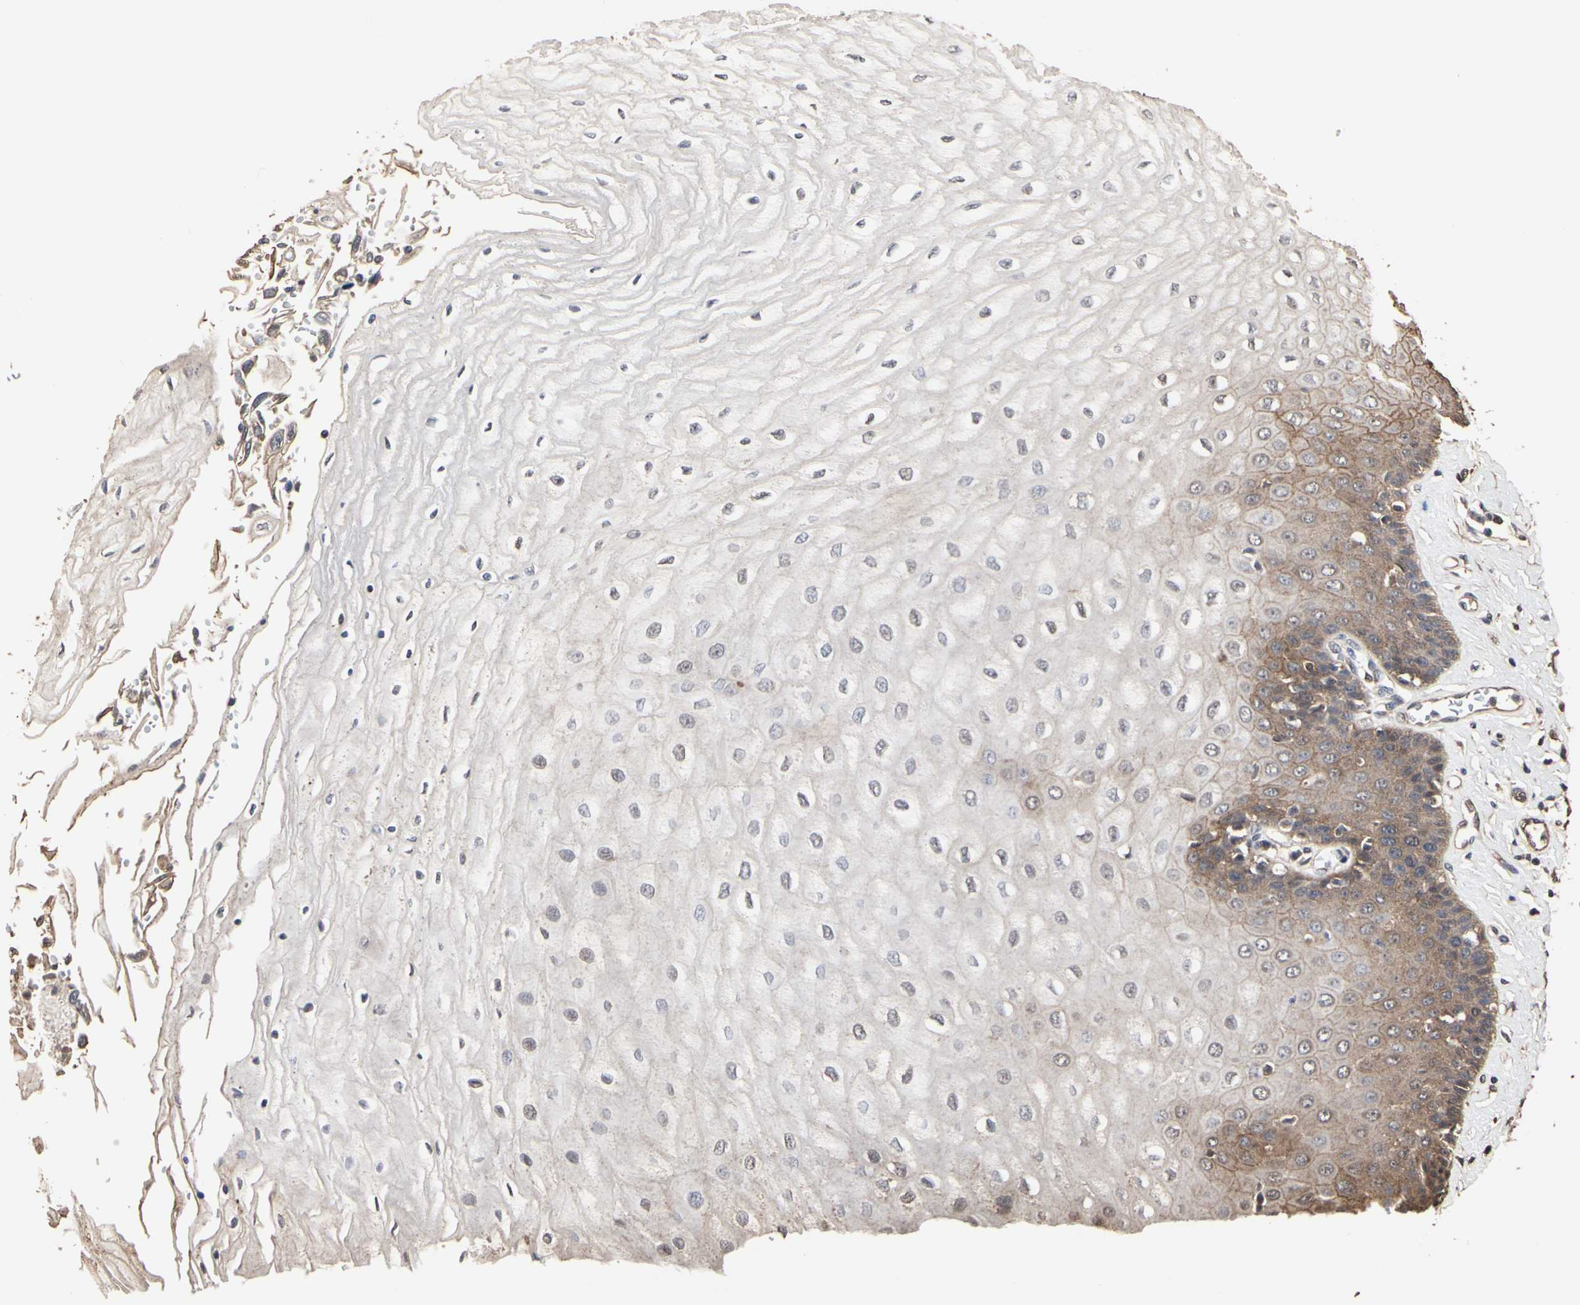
{"staining": {"intensity": "strong", "quantity": "<25%", "location": "cytoplasmic/membranous"}, "tissue": "esophagus", "cell_type": "Squamous epithelial cells", "image_type": "normal", "snomed": [{"axis": "morphology", "description": "Normal tissue, NOS"}, {"axis": "topography", "description": "Esophagus"}], "caption": "Normal esophagus reveals strong cytoplasmic/membranous staining in approximately <25% of squamous epithelial cells, visualized by immunohistochemistry. Nuclei are stained in blue.", "gene": "TAOK1", "patient": {"sex": "male", "age": 65}}